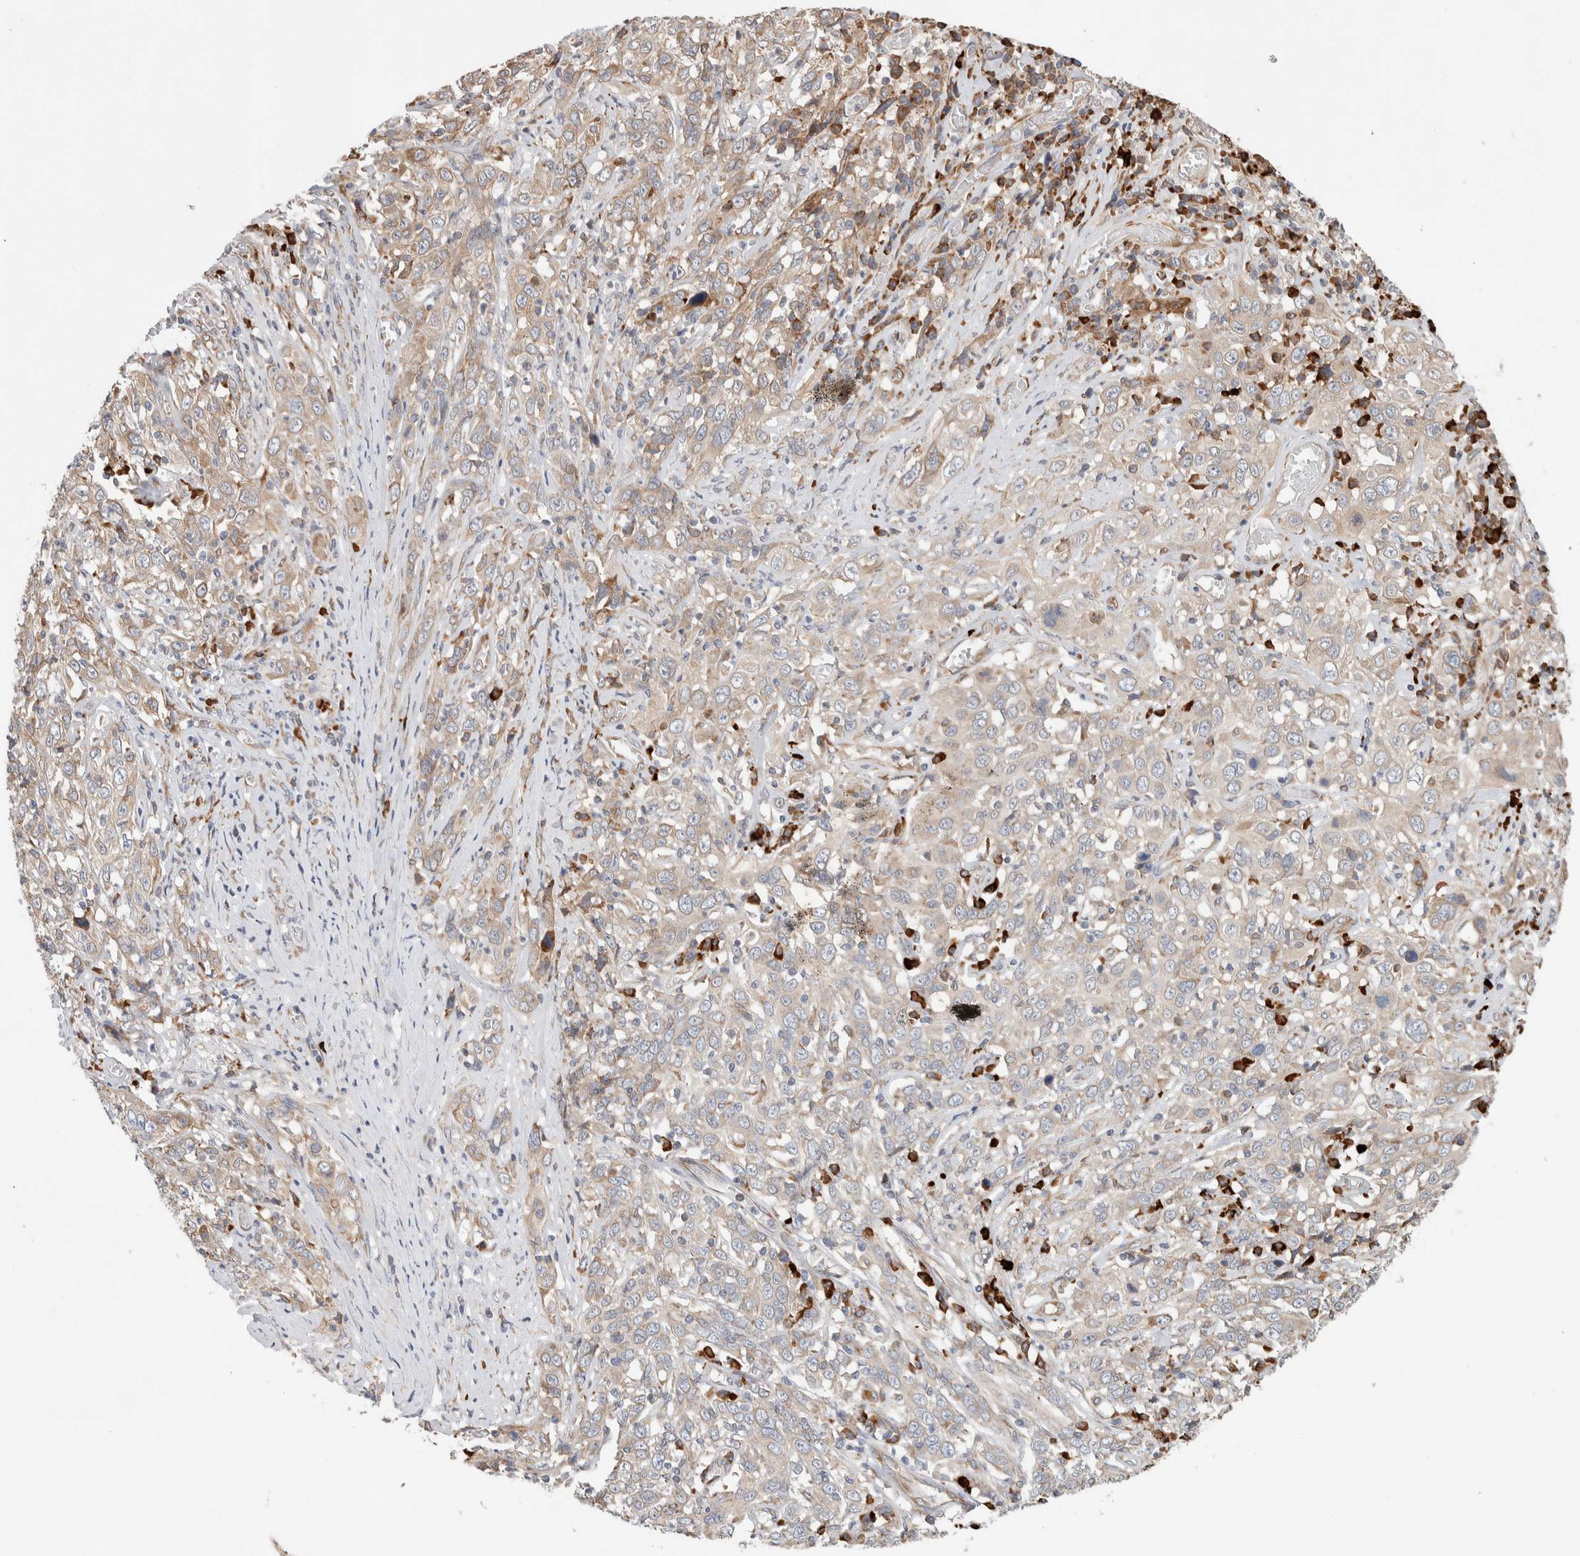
{"staining": {"intensity": "weak", "quantity": ">75%", "location": "cytoplasmic/membranous"}, "tissue": "cervical cancer", "cell_type": "Tumor cells", "image_type": "cancer", "snomed": [{"axis": "morphology", "description": "Squamous cell carcinoma, NOS"}, {"axis": "topography", "description": "Cervix"}], "caption": "Cervical cancer stained with a protein marker exhibits weak staining in tumor cells.", "gene": "ADCY8", "patient": {"sex": "female", "age": 46}}